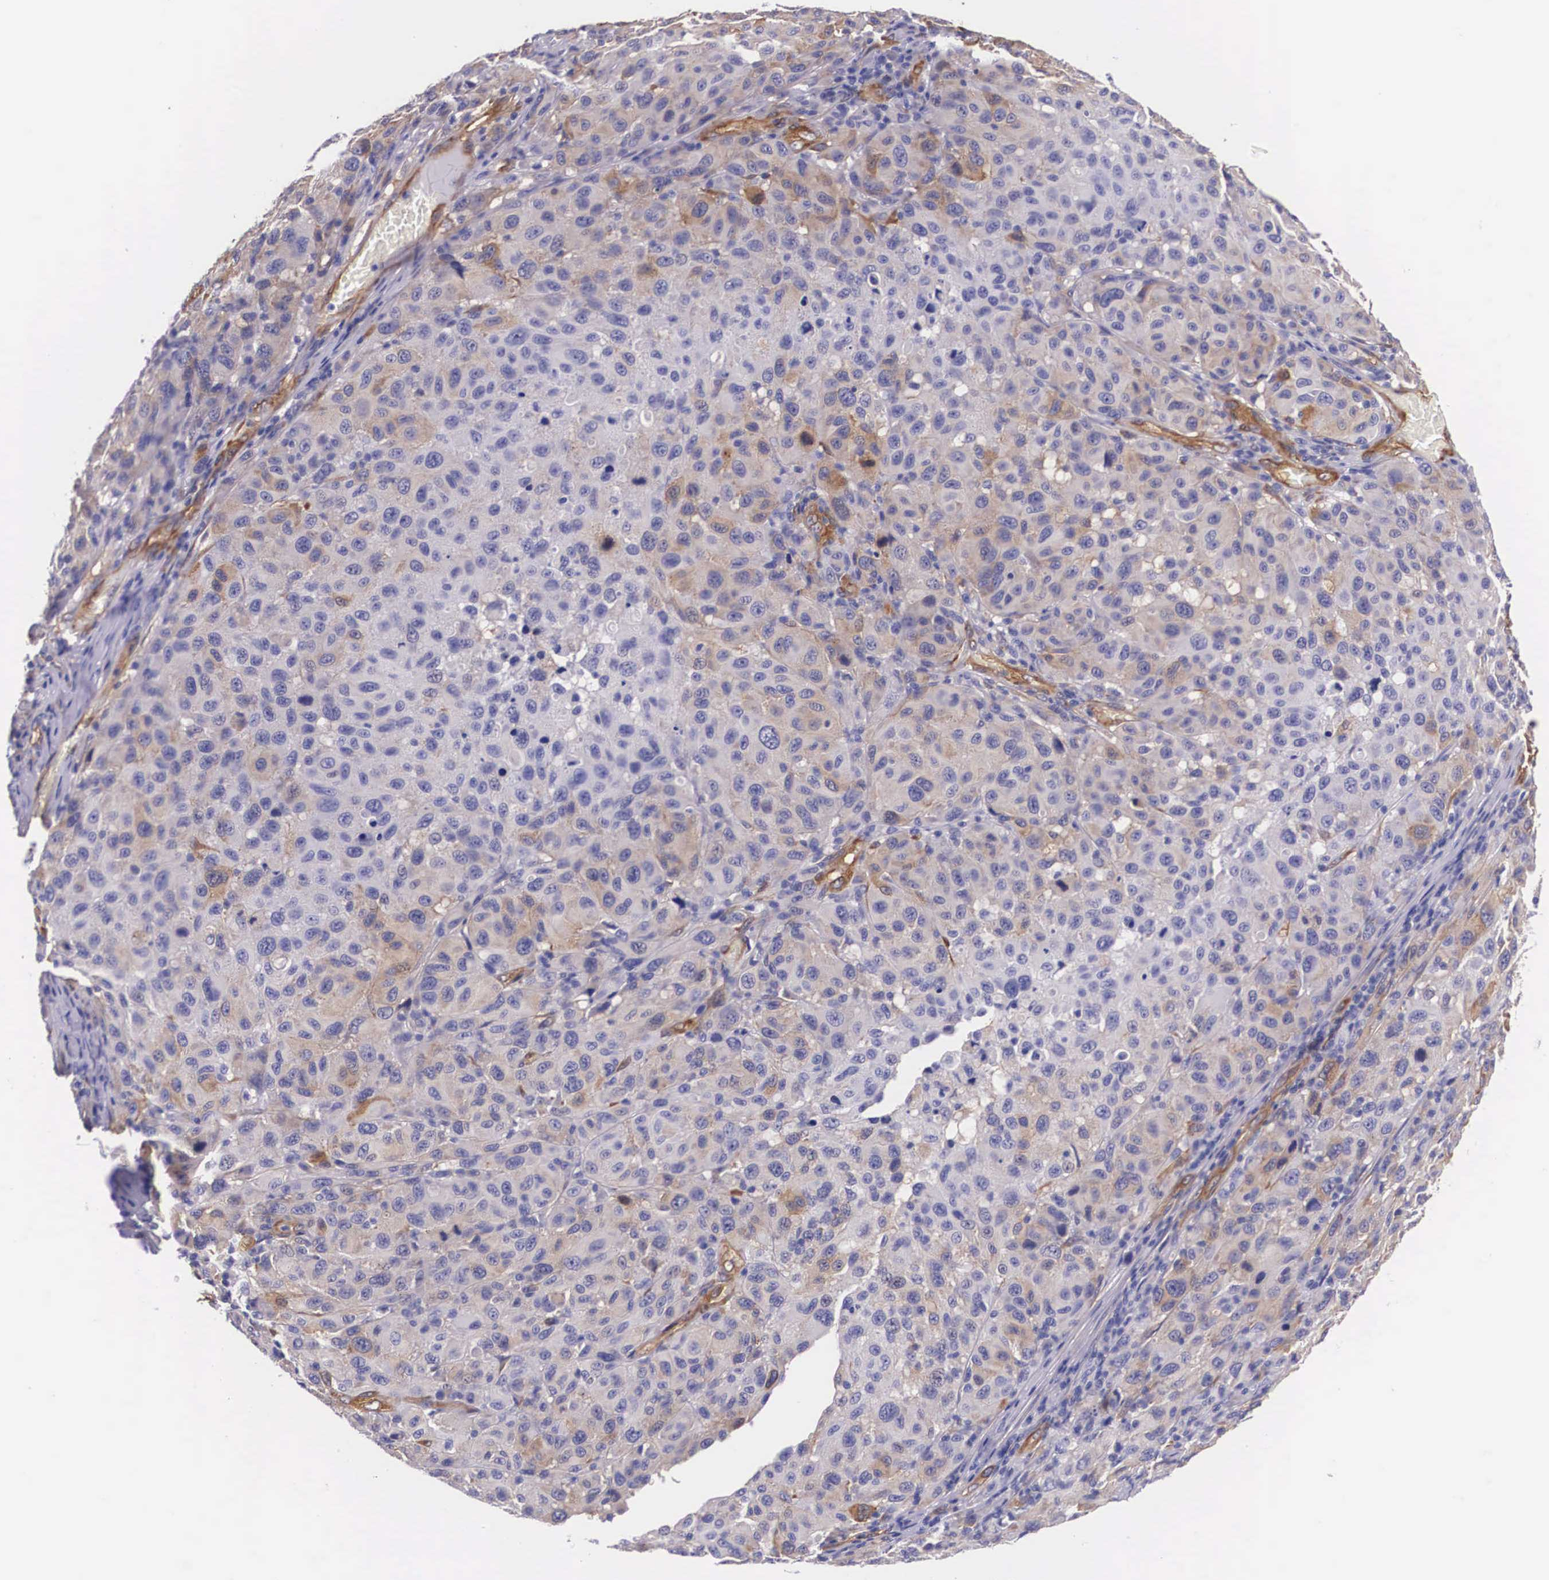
{"staining": {"intensity": "moderate", "quantity": "<25%", "location": "cytoplasmic/membranous"}, "tissue": "melanoma", "cell_type": "Tumor cells", "image_type": "cancer", "snomed": [{"axis": "morphology", "description": "Malignant melanoma, NOS"}, {"axis": "topography", "description": "Skin"}], "caption": "A brown stain highlights moderate cytoplasmic/membranous expression of a protein in human malignant melanoma tumor cells.", "gene": "BCAR1", "patient": {"sex": "female", "age": 77}}